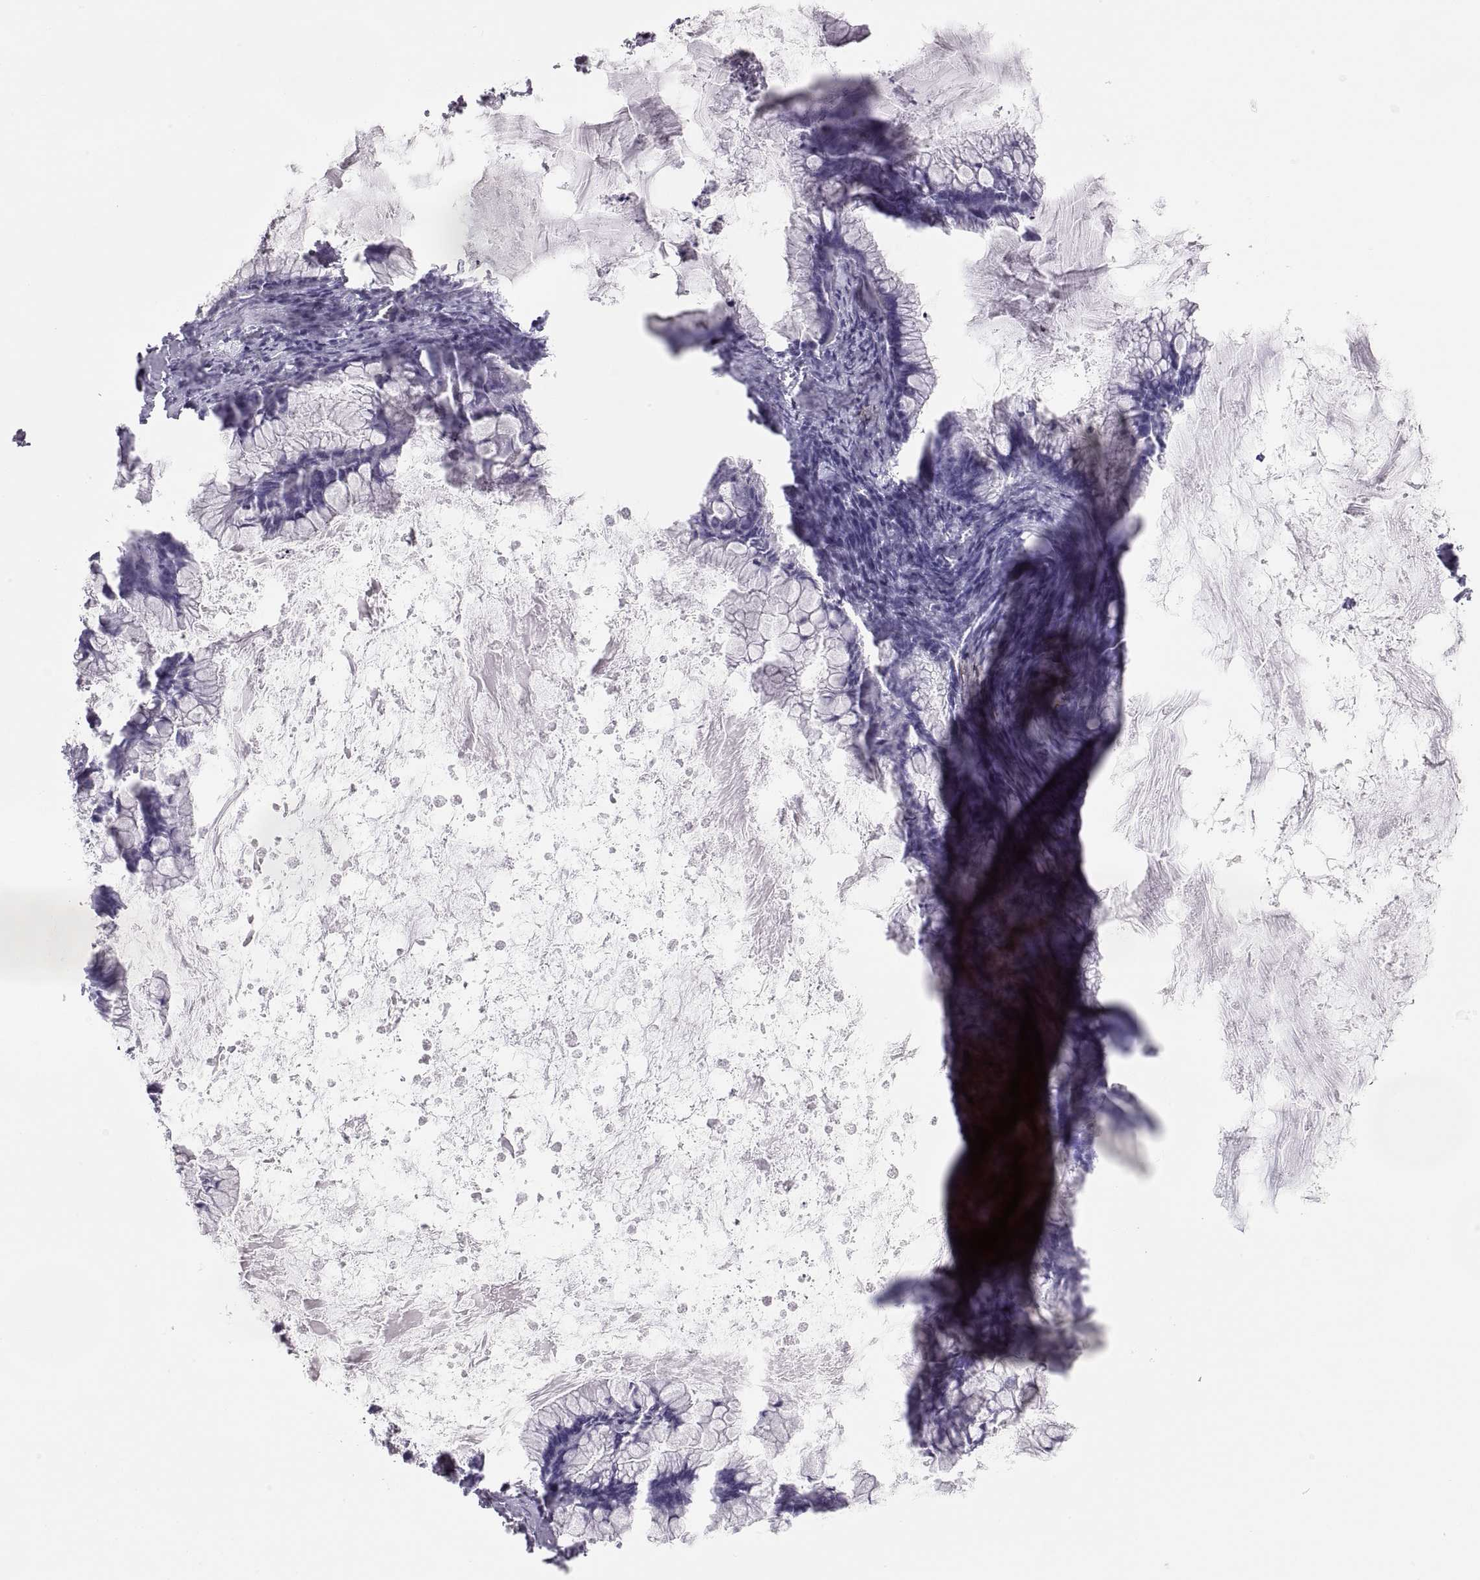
{"staining": {"intensity": "negative", "quantity": "none", "location": "none"}, "tissue": "ovarian cancer", "cell_type": "Tumor cells", "image_type": "cancer", "snomed": [{"axis": "morphology", "description": "Cystadenocarcinoma, mucinous, NOS"}, {"axis": "topography", "description": "Ovary"}], "caption": "Immunohistochemical staining of human ovarian mucinous cystadenocarcinoma reveals no significant expression in tumor cells.", "gene": "SEMG1", "patient": {"sex": "female", "age": 67}}